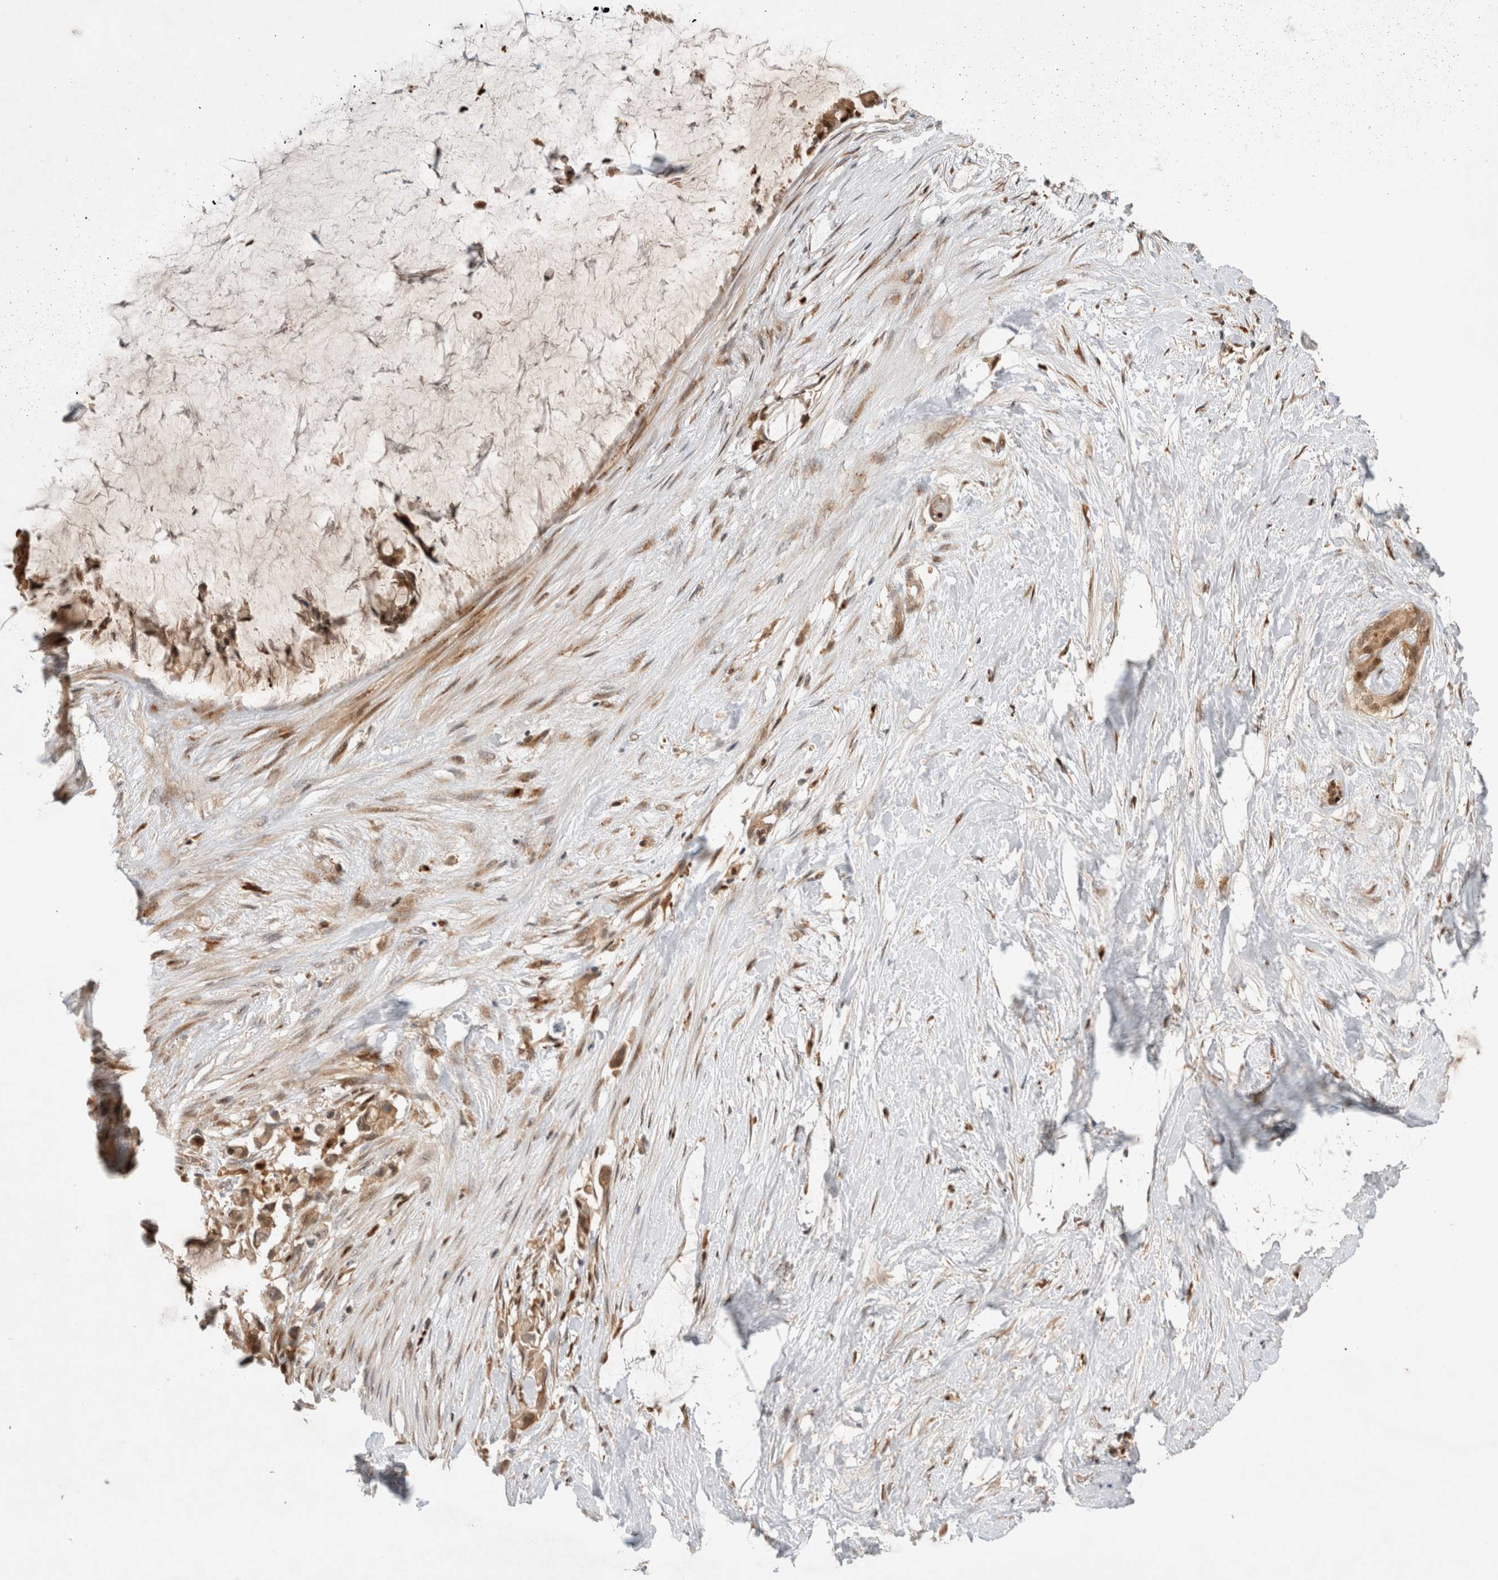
{"staining": {"intensity": "moderate", "quantity": ">75%", "location": "cytoplasmic/membranous,nuclear"}, "tissue": "pancreatic cancer", "cell_type": "Tumor cells", "image_type": "cancer", "snomed": [{"axis": "morphology", "description": "Adenocarcinoma, NOS"}, {"axis": "topography", "description": "Pancreas"}], "caption": "This is a photomicrograph of IHC staining of pancreatic cancer (adenocarcinoma), which shows moderate staining in the cytoplasmic/membranous and nuclear of tumor cells.", "gene": "OTUD6B", "patient": {"sex": "male", "age": 41}}